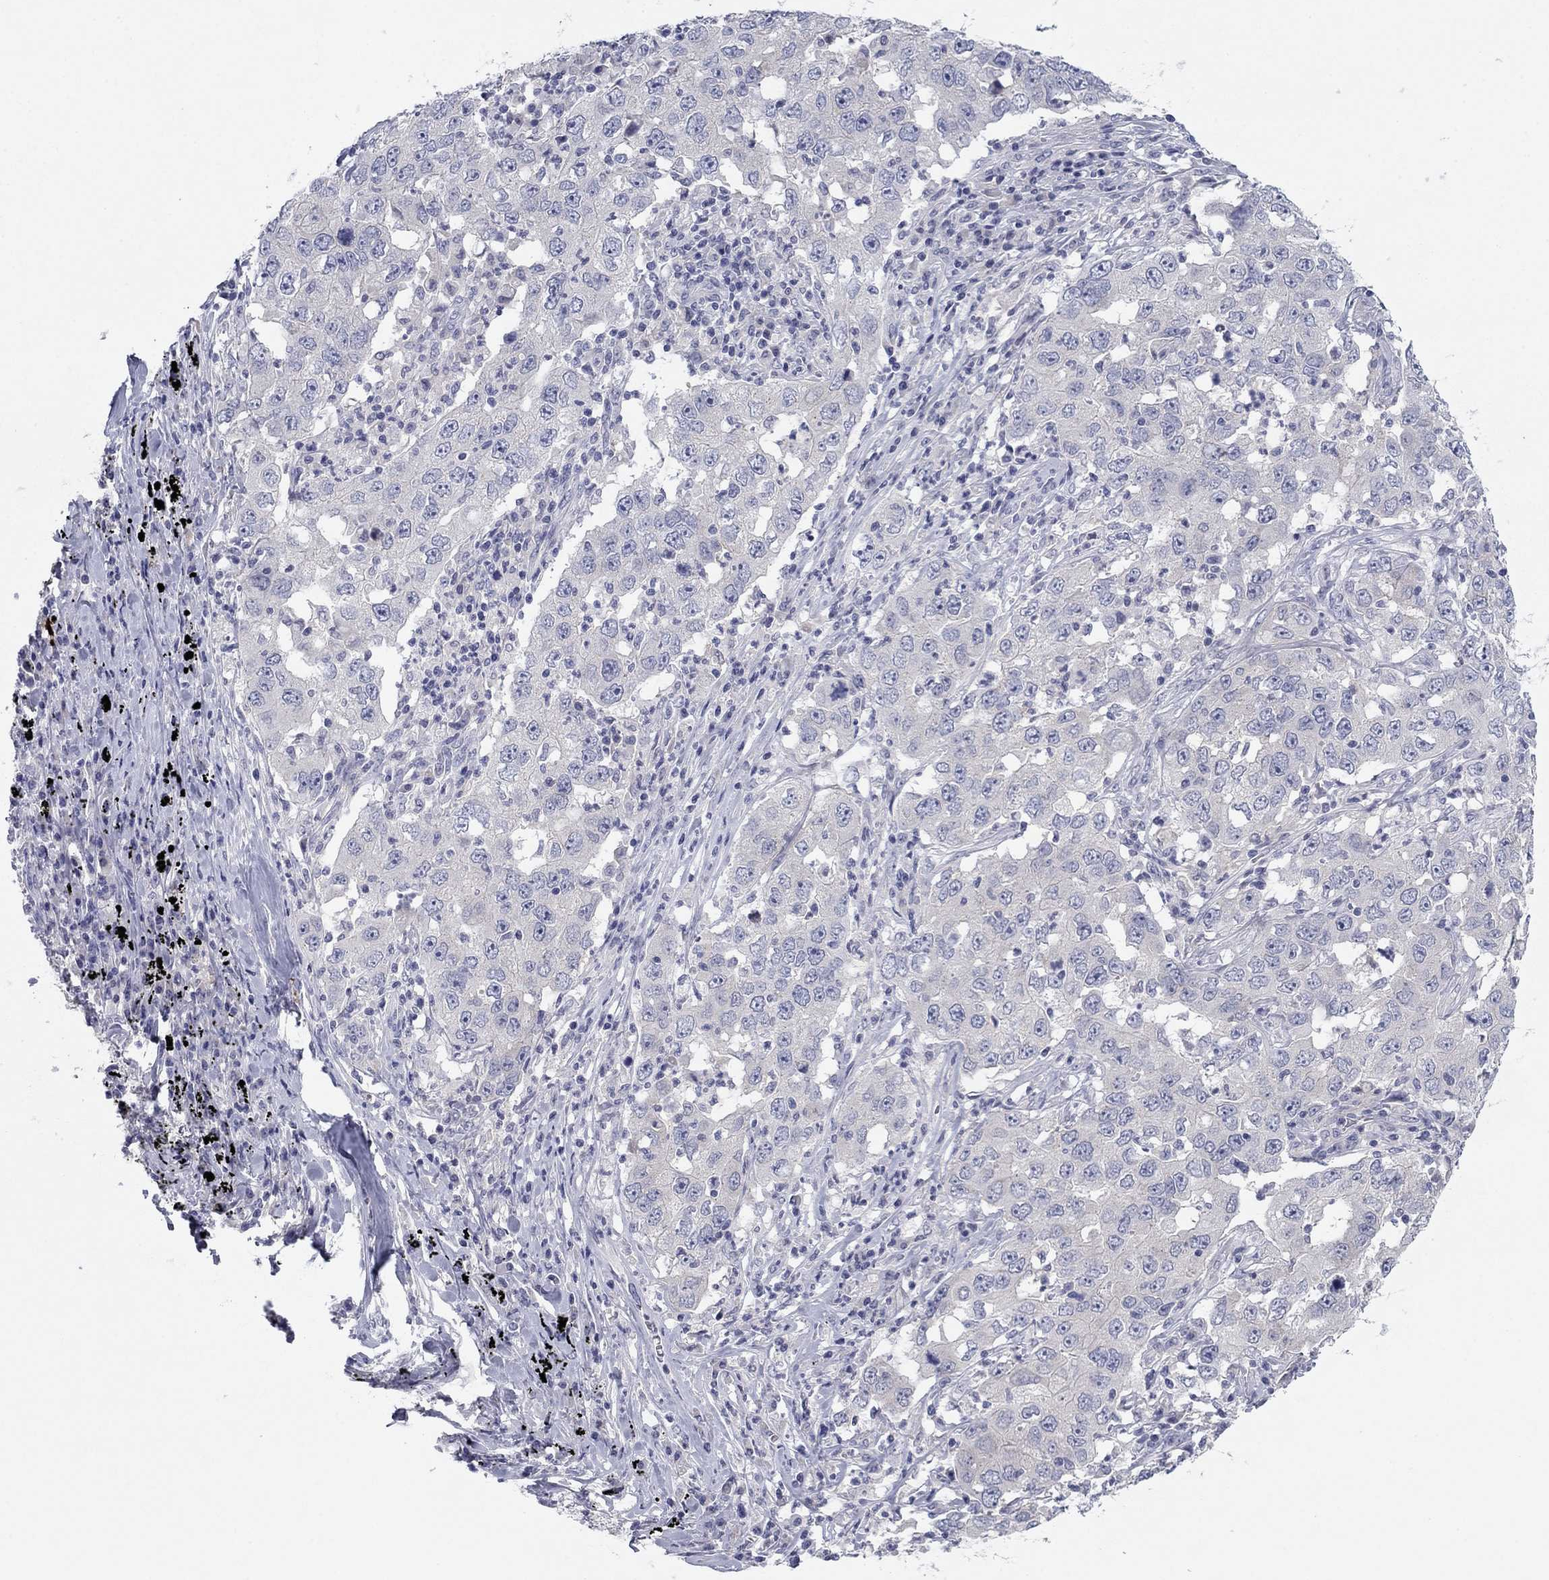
{"staining": {"intensity": "negative", "quantity": "none", "location": "none"}, "tissue": "lung cancer", "cell_type": "Tumor cells", "image_type": "cancer", "snomed": [{"axis": "morphology", "description": "Adenocarcinoma, NOS"}, {"axis": "topography", "description": "Lung"}], "caption": "Human lung cancer stained for a protein using immunohistochemistry demonstrates no staining in tumor cells.", "gene": "CNTNAP4", "patient": {"sex": "male", "age": 73}}